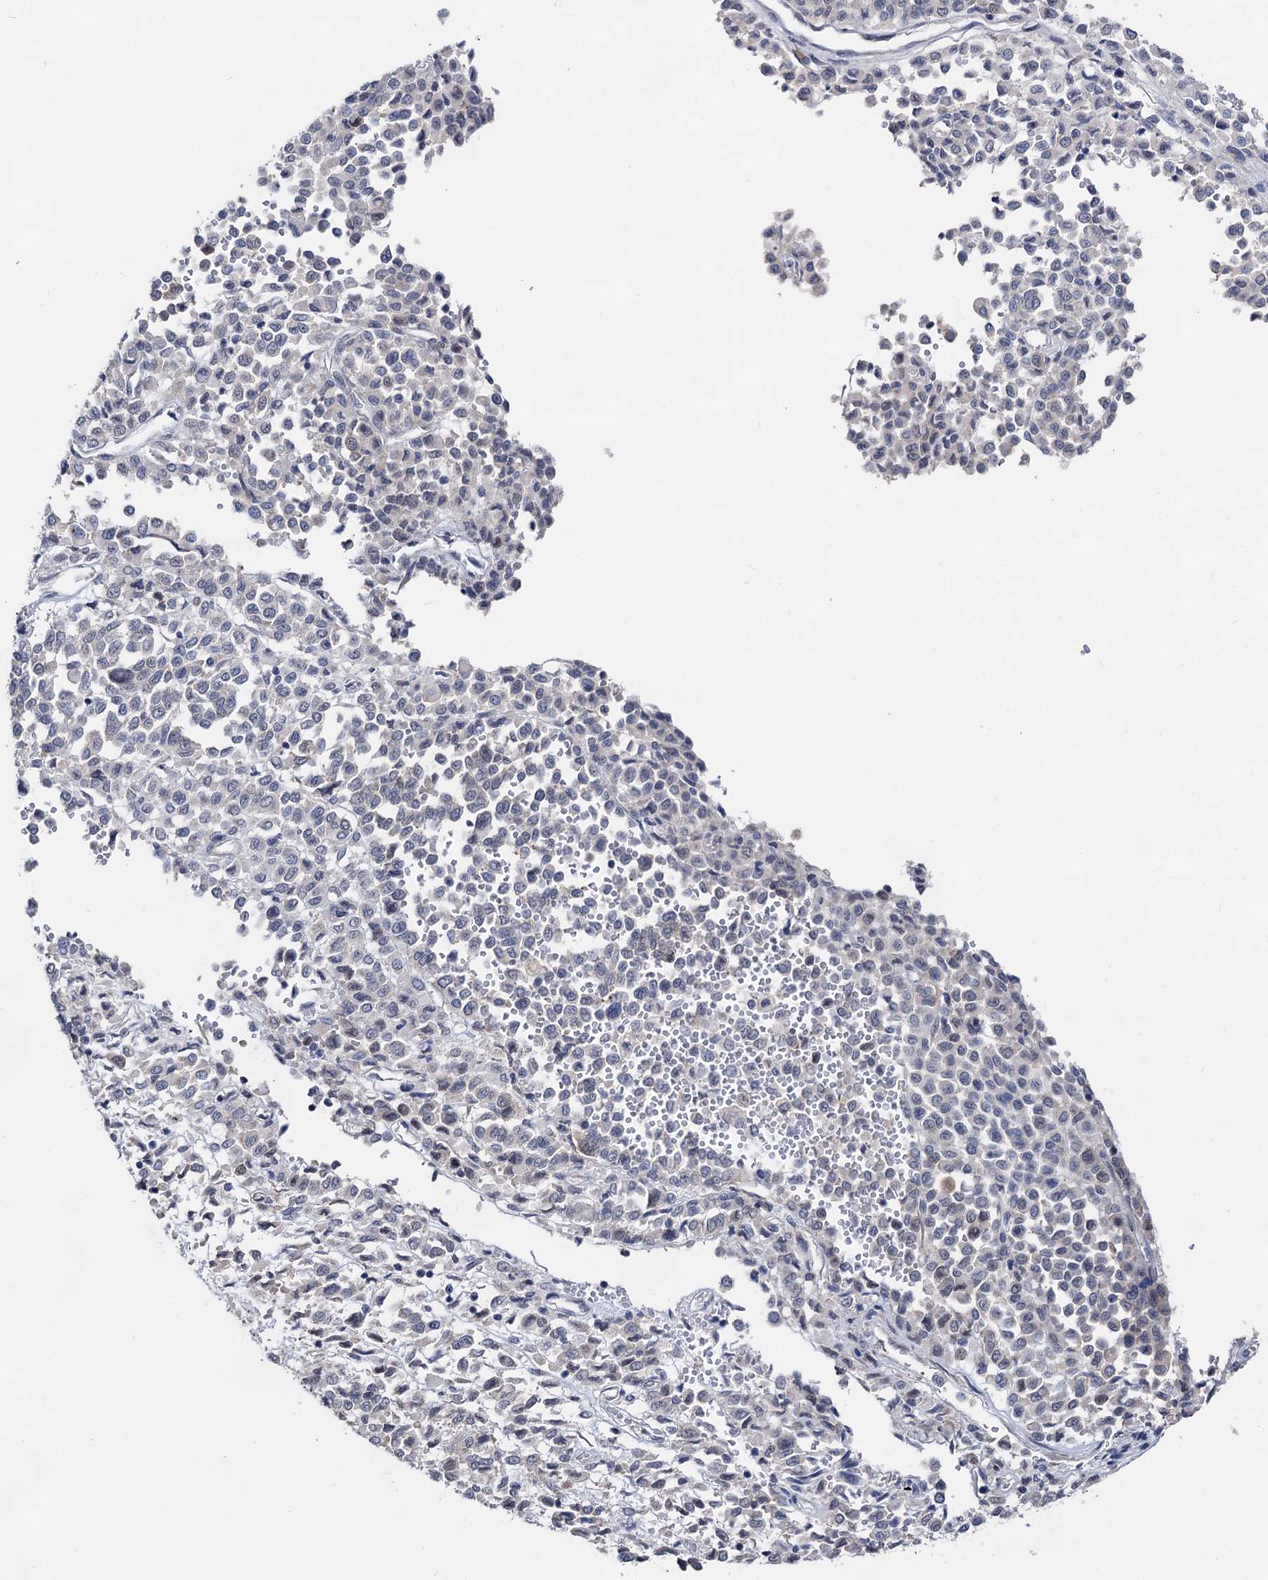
{"staining": {"intensity": "negative", "quantity": "none", "location": "none"}, "tissue": "melanoma", "cell_type": "Tumor cells", "image_type": "cancer", "snomed": [{"axis": "morphology", "description": "Malignant melanoma, Metastatic site"}, {"axis": "topography", "description": "Pancreas"}], "caption": "High power microscopy image of an immunohistochemistry (IHC) micrograph of malignant melanoma (metastatic site), revealing no significant positivity in tumor cells.", "gene": "CAPRIN2", "patient": {"sex": "female", "age": 30}}